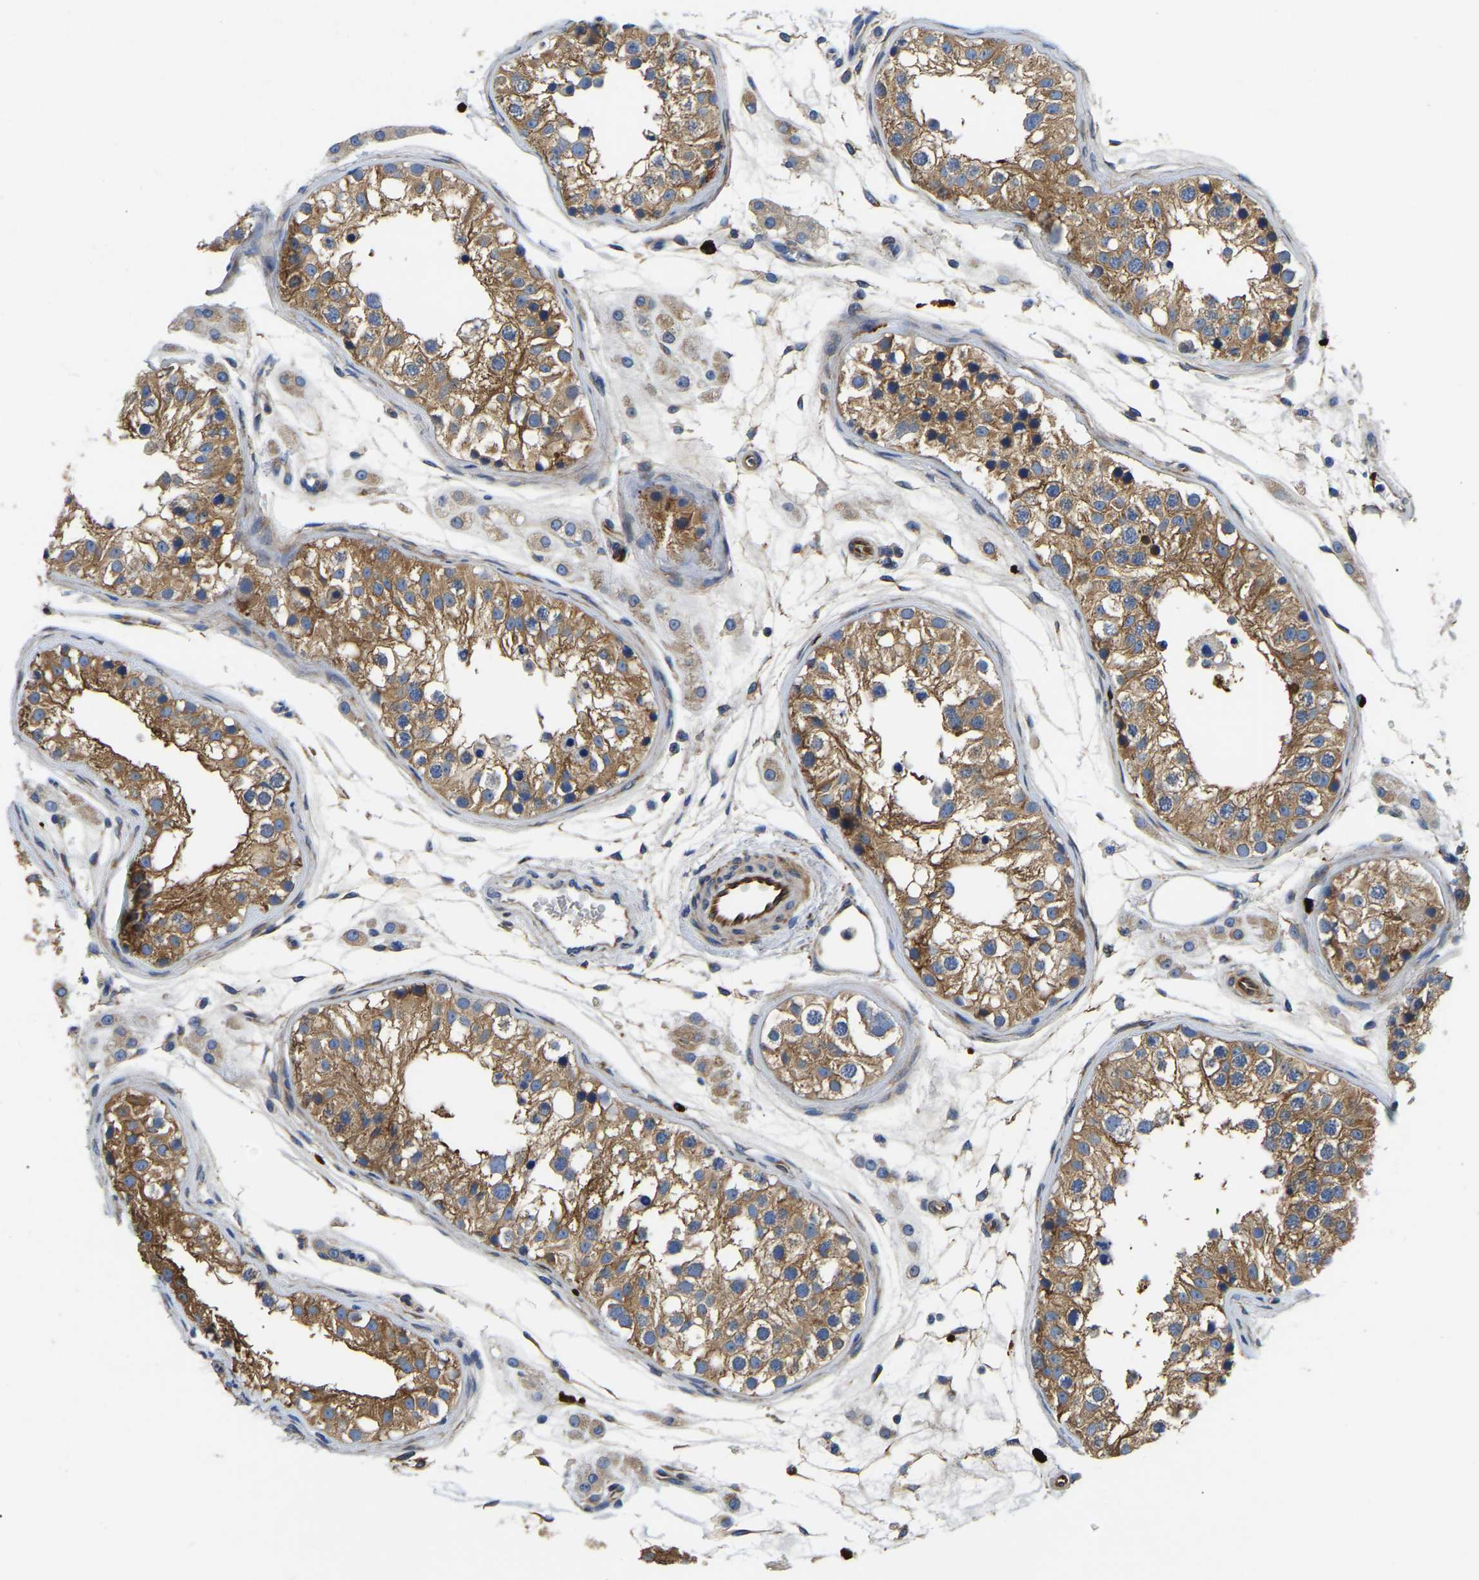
{"staining": {"intensity": "moderate", "quantity": ">75%", "location": "cytoplasmic/membranous"}, "tissue": "testis", "cell_type": "Cells in seminiferous ducts", "image_type": "normal", "snomed": [{"axis": "morphology", "description": "Normal tissue, NOS"}, {"axis": "morphology", "description": "Adenocarcinoma, metastatic, NOS"}, {"axis": "topography", "description": "Testis"}], "caption": "Protein staining of unremarkable testis shows moderate cytoplasmic/membranous positivity in about >75% of cells in seminiferous ducts.", "gene": "DUSP8", "patient": {"sex": "male", "age": 26}}